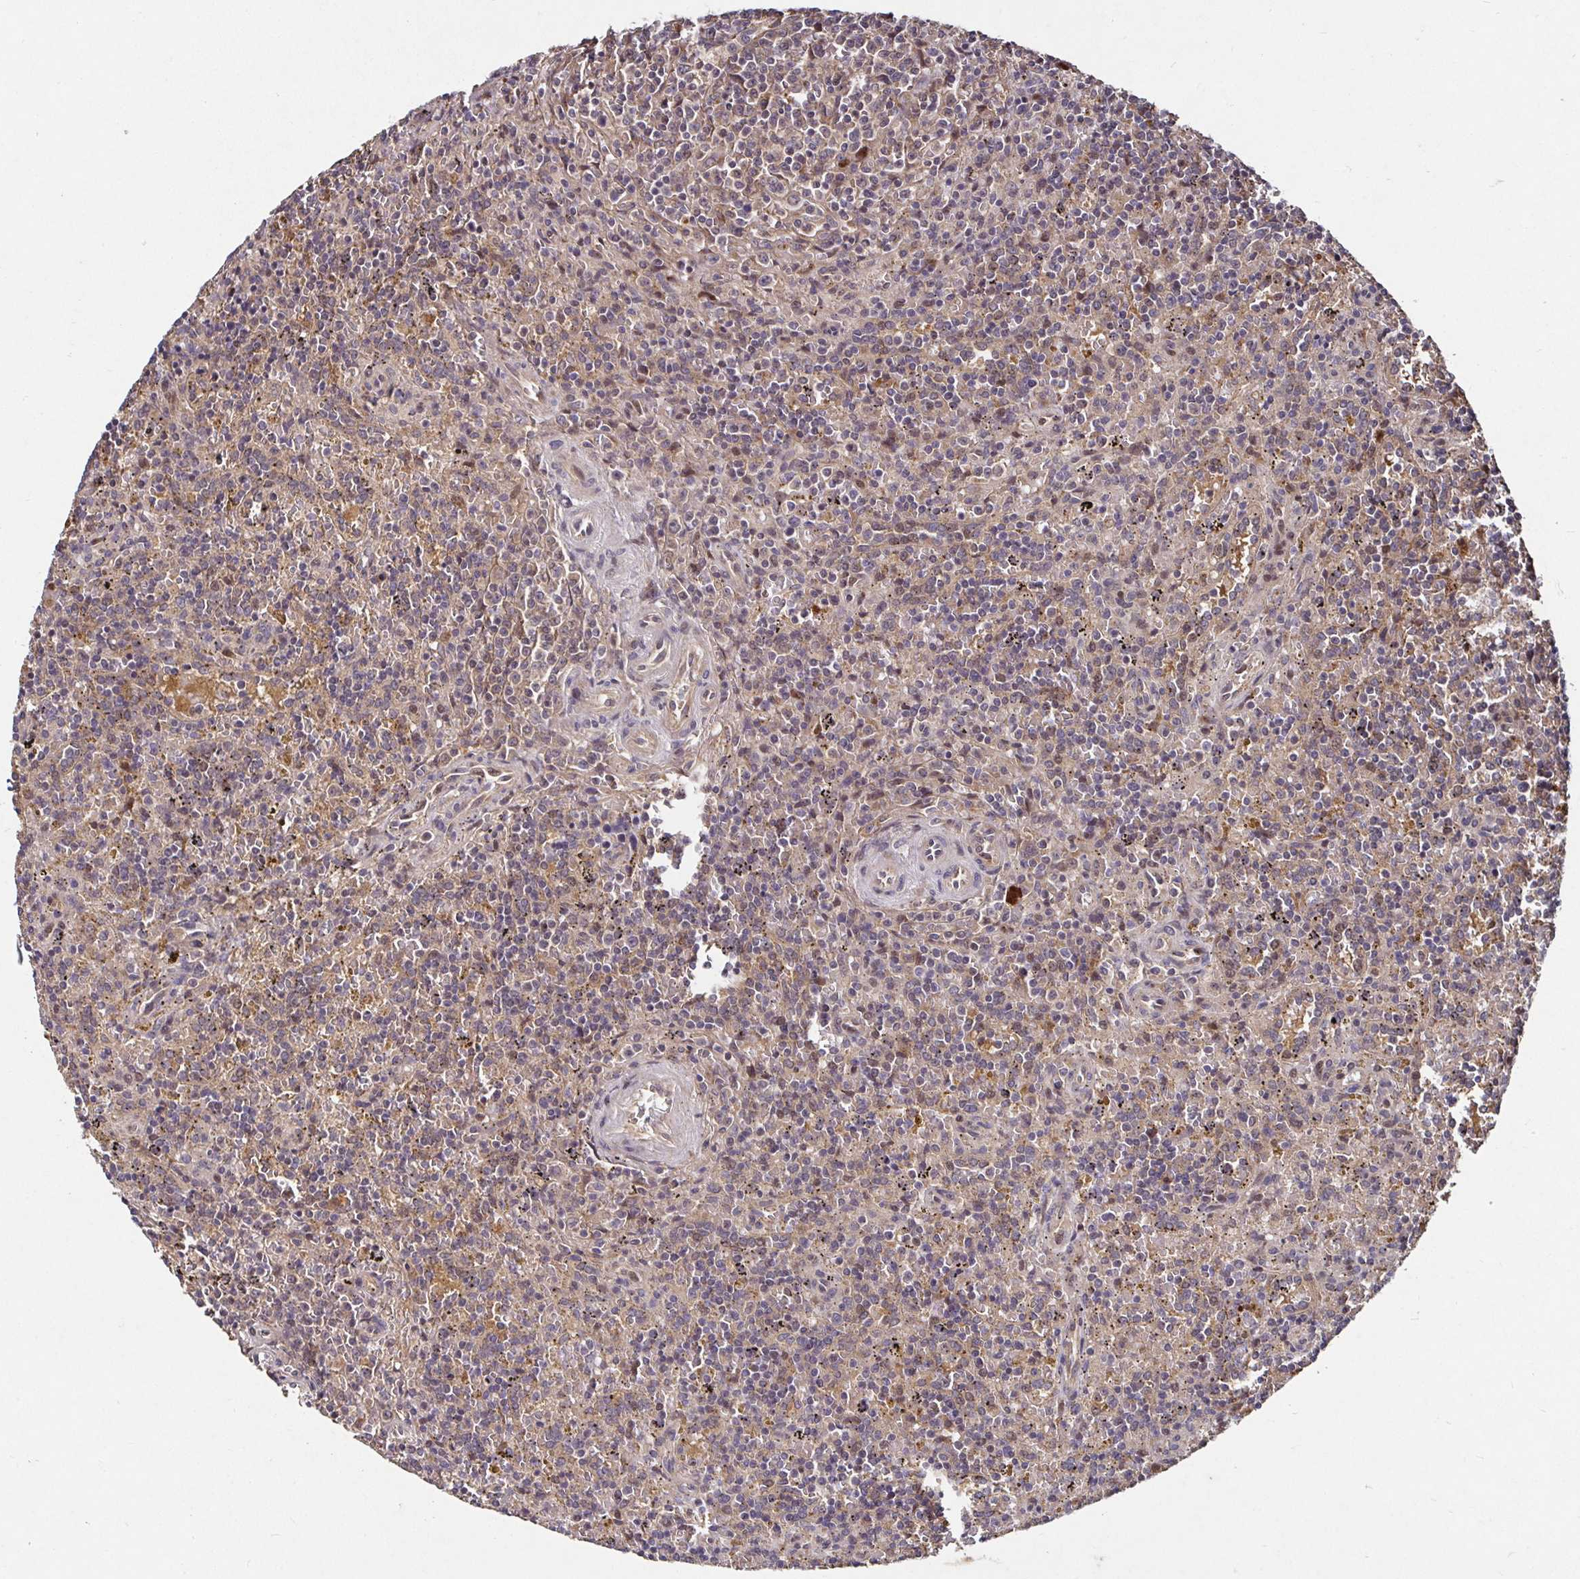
{"staining": {"intensity": "weak", "quantity": "25%-75%", "location": "cytoplasmic/membranous"}, "tissue": "lymphoma", "cell_type": "Tumor cells", "image_type": "cancer", "snomed": [{"axis": "morphology", "description": "Malignant lymphoma, non-Hodgkin's type, Low grade"}, {"axis": "topography", "description": "Spleen"}], "caption": "IHC image of human lymphoma stained for a protein (brown), which displays low levels of weak cytoplasmic/membranous positivity in approximately 25%-75% of tumor cells.", "gene": "SMYD3", "patient": {"sex": "male", "age": 67}}